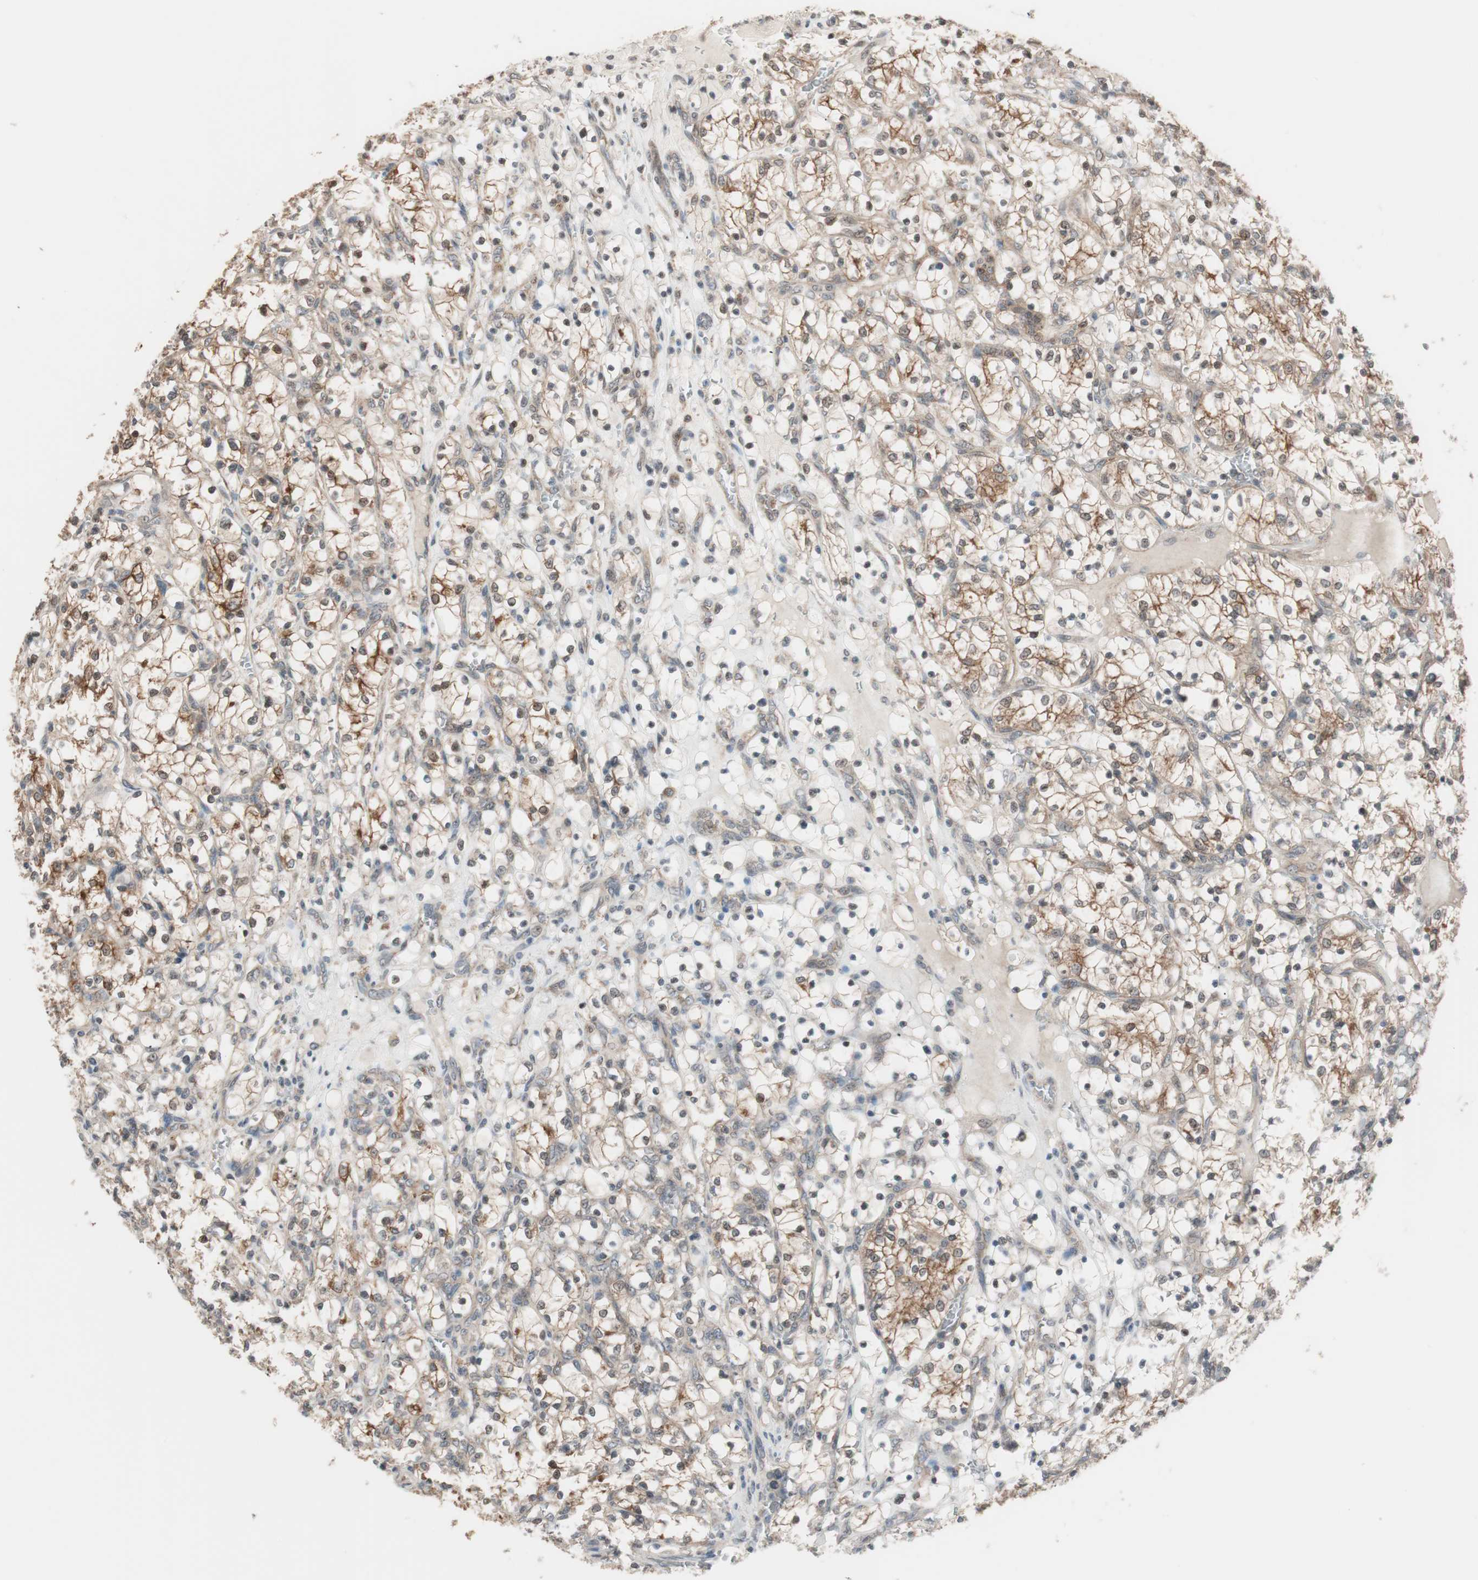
{"staining": {"intensity": "weak", "quantity": ">75%", "location": "cytoplasmic/membranous"}, "tissue": "renal cancer", "cell_type": "Tumor cells", "image_type": "cancer", "snomed": [{"axis": "morphology", "description": "Adenocarcinoma, NOS"}, {"axis": "topography", "description": "Kidney"}], "caption": "DAB immunohistochemical staining of human renal adenocarcinoma shows weak cytoplasmic/membranous protein positivity in approximately >75% of tumor cells. (DAB (3,3'-diaminobenzidine) IHC, brown staining for protein, blue staining for nuclei).", "gene": "FBXO5", "patient": {"sex": "female", "age": 69}}